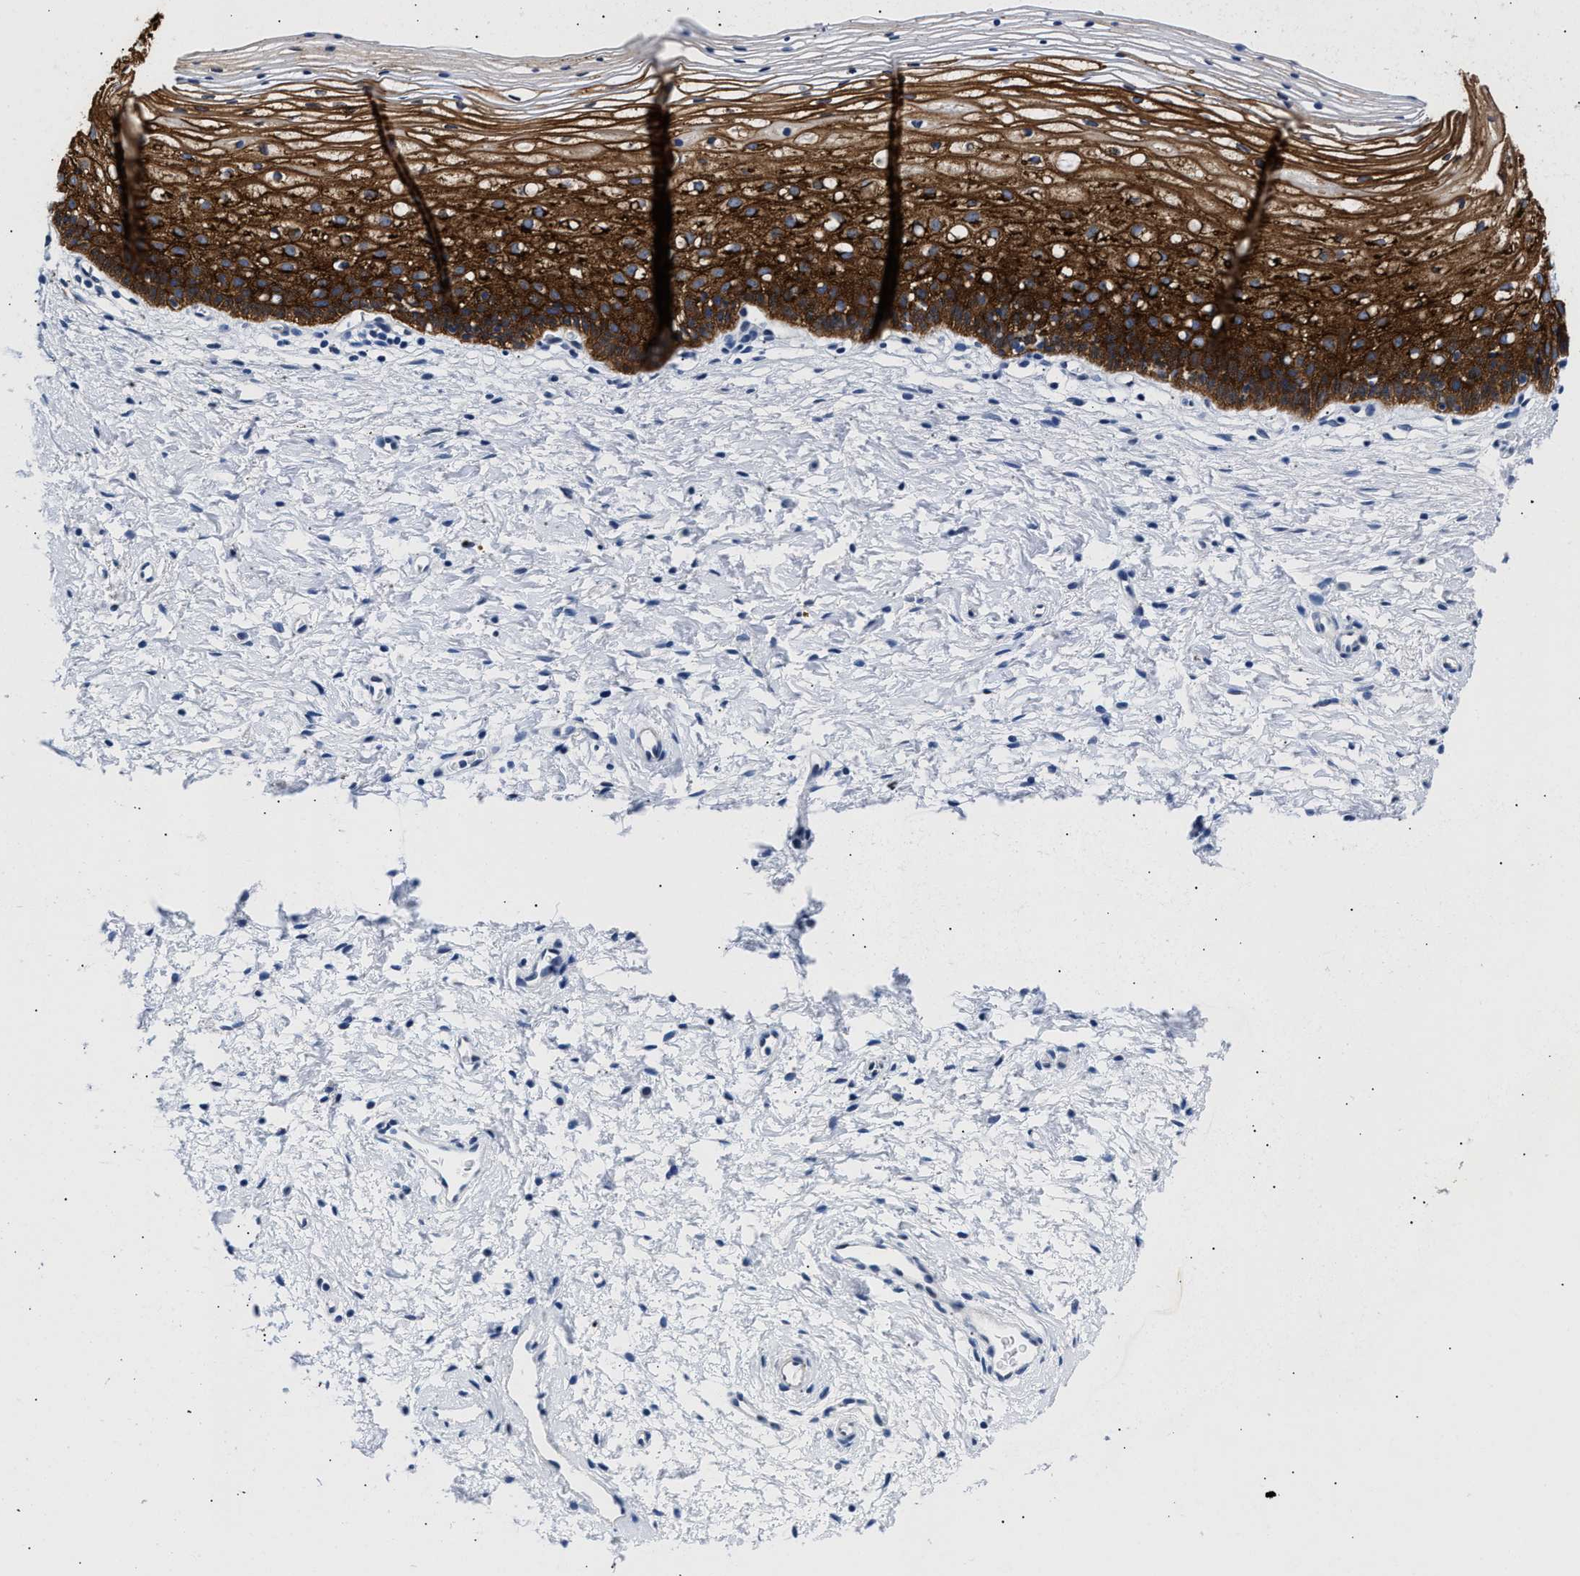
{"staining": {"intensity": "strong", "quantity": ">75%", "location": "cytoplasmic/membranous"}, "tissue": "cervix", "cell_type": "Squamous epithelial cells", "image_type": "normal", "snomed": [{"axis": "morphology", "description": "Normal tissue, NOS"}, {"axis": "topography", "description": "Cervix"}], "caption": "An IHC micrograph of normal tissue is shown. Protein staining in brown highlights strong cytoplasmic/membranous positivity in cervix within squamous epithelial cells.", "gene": "TRIM29", "patient": {"sex": "female", "age": 72}}